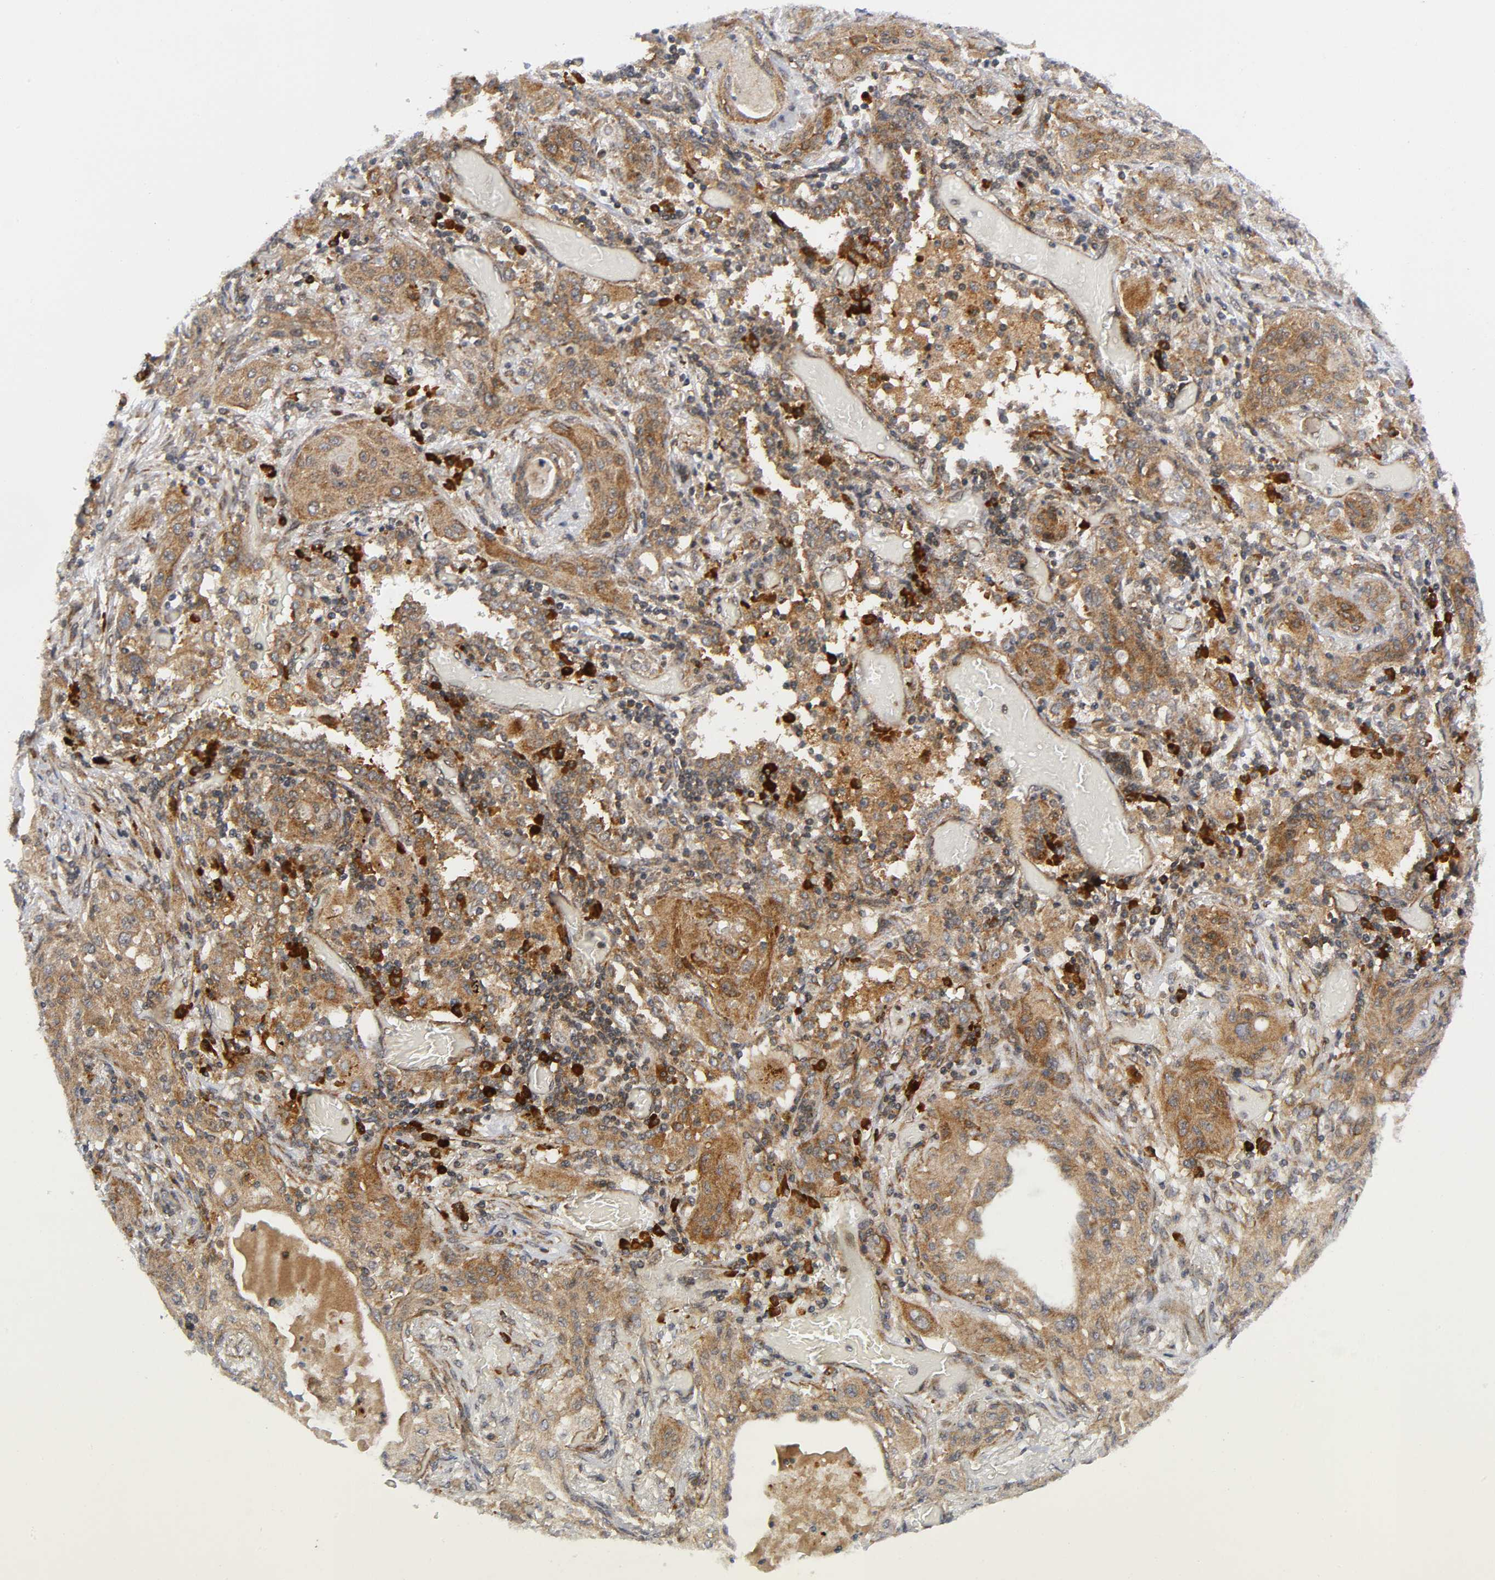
{"staining": {"intensity": "moderate", "quantity": ">75%", "location": "cytoplasmic/membranous"}, "tissue": "lung cancer", "cell_type": "Tumor cells", "image_type": "cancer", "snomed": [{"axis": "morphology", "description": "Squamous cell carcinoma, NOS"}, {"axis": "topography", "description": "Lung"}], "caption": "IHC micrograph of human lung cancer (squamous cell carcinoma) stained for a protein (brown), which shows medium levels of moderate cytoplasmic/membranous expression in about >75% of tumor cells.", "gene": "EIF5", "patient": {"sex": "female", "age": 47}}